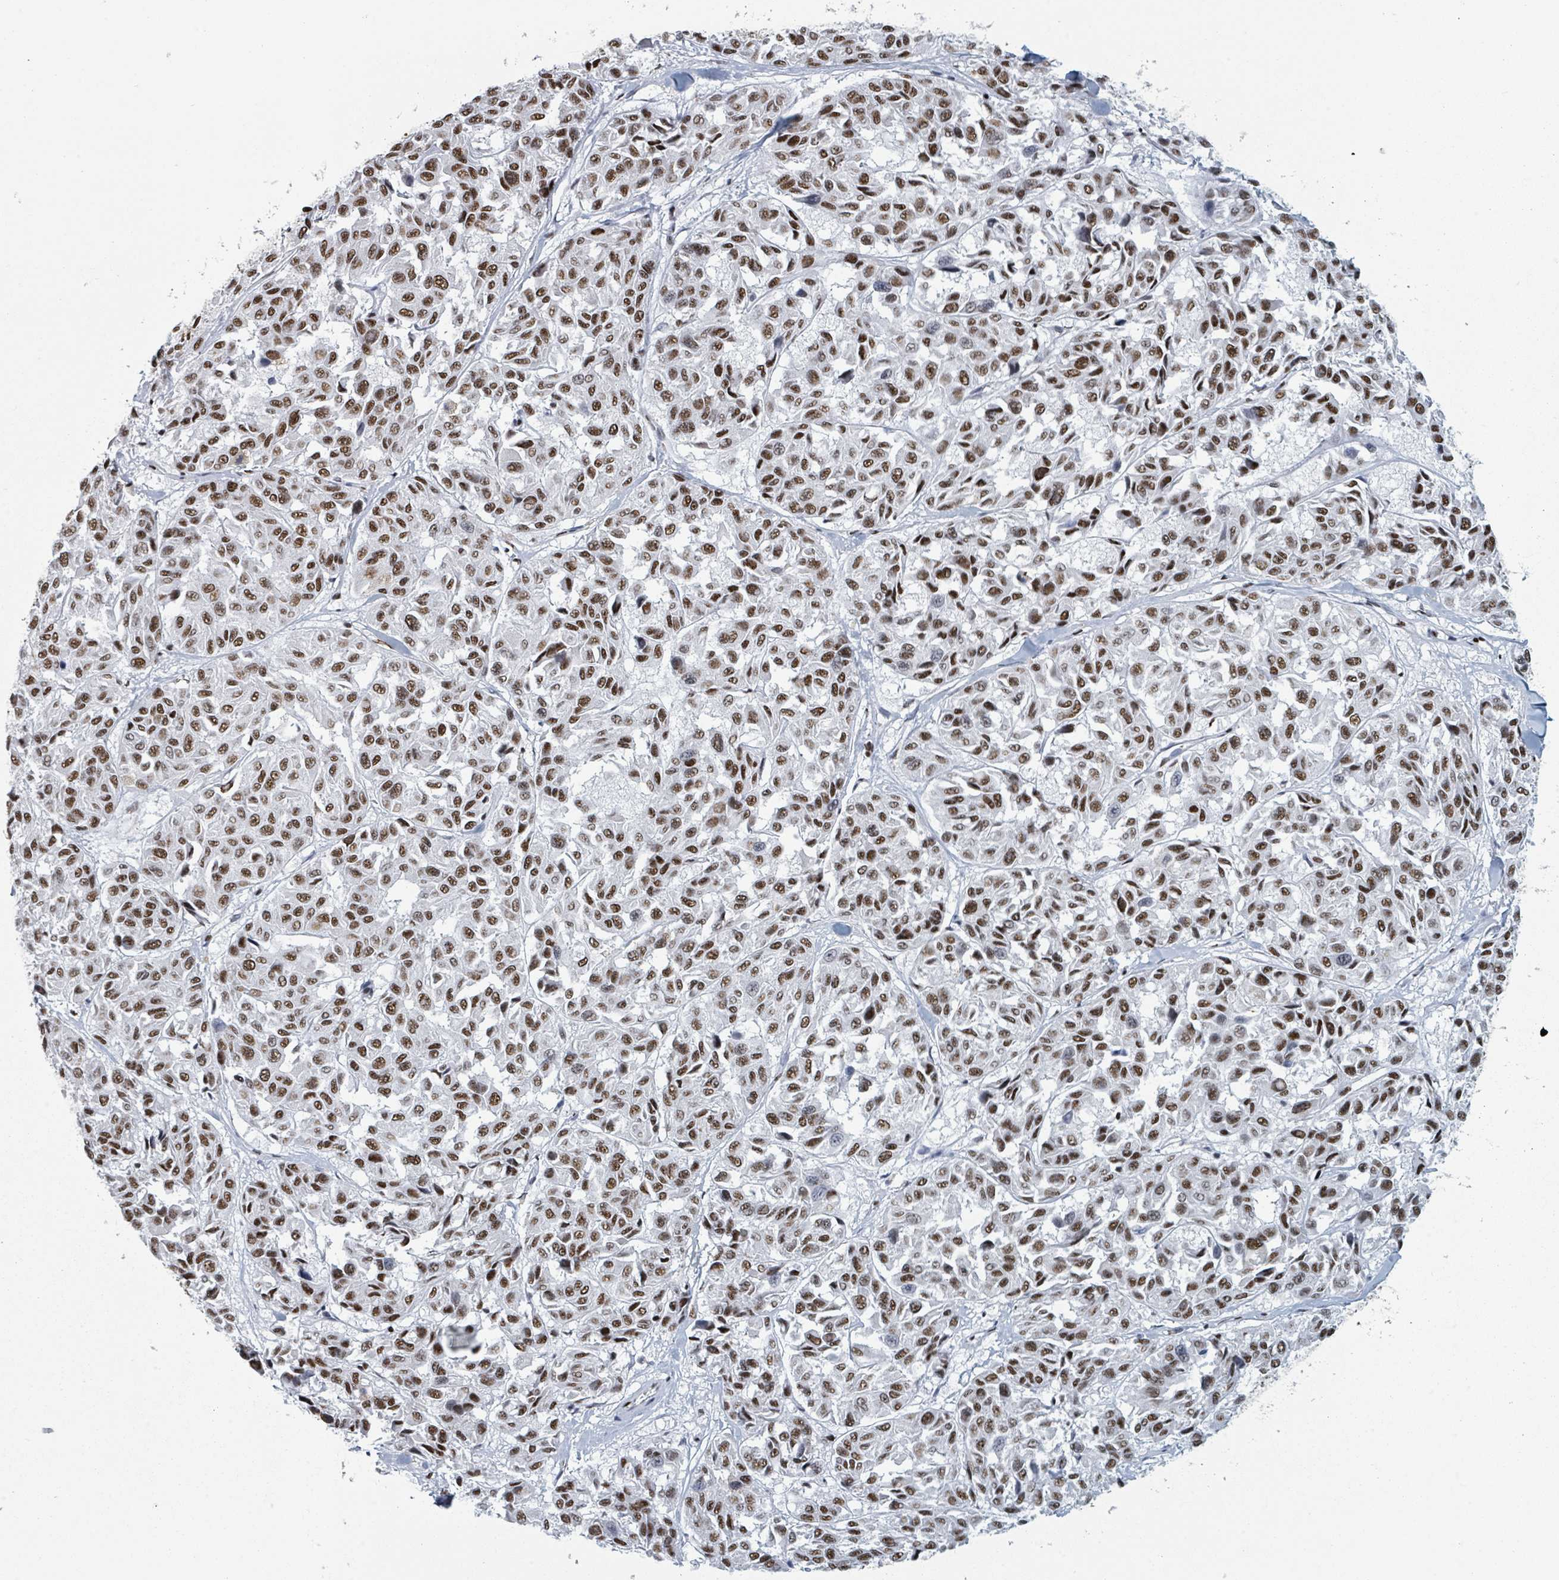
{"staining": {"intensity": "moderate", "quantity": ">75%", "location": "nuclear"}, "tissue": "melanoma", "cell_type": "Tumor cells", "image_type": "cancer", "snomed": [{"axis": "morphology", "description": "Malignant melanoma, NOS"}, {"axis": "topography", "description": "Skin"}], "caption": "Human malignant melanoma stained with a protein marker reveals moderate staining in tumor cells.", "gene": "DHX16", "patient": {"sex": "female", "age": 66}}